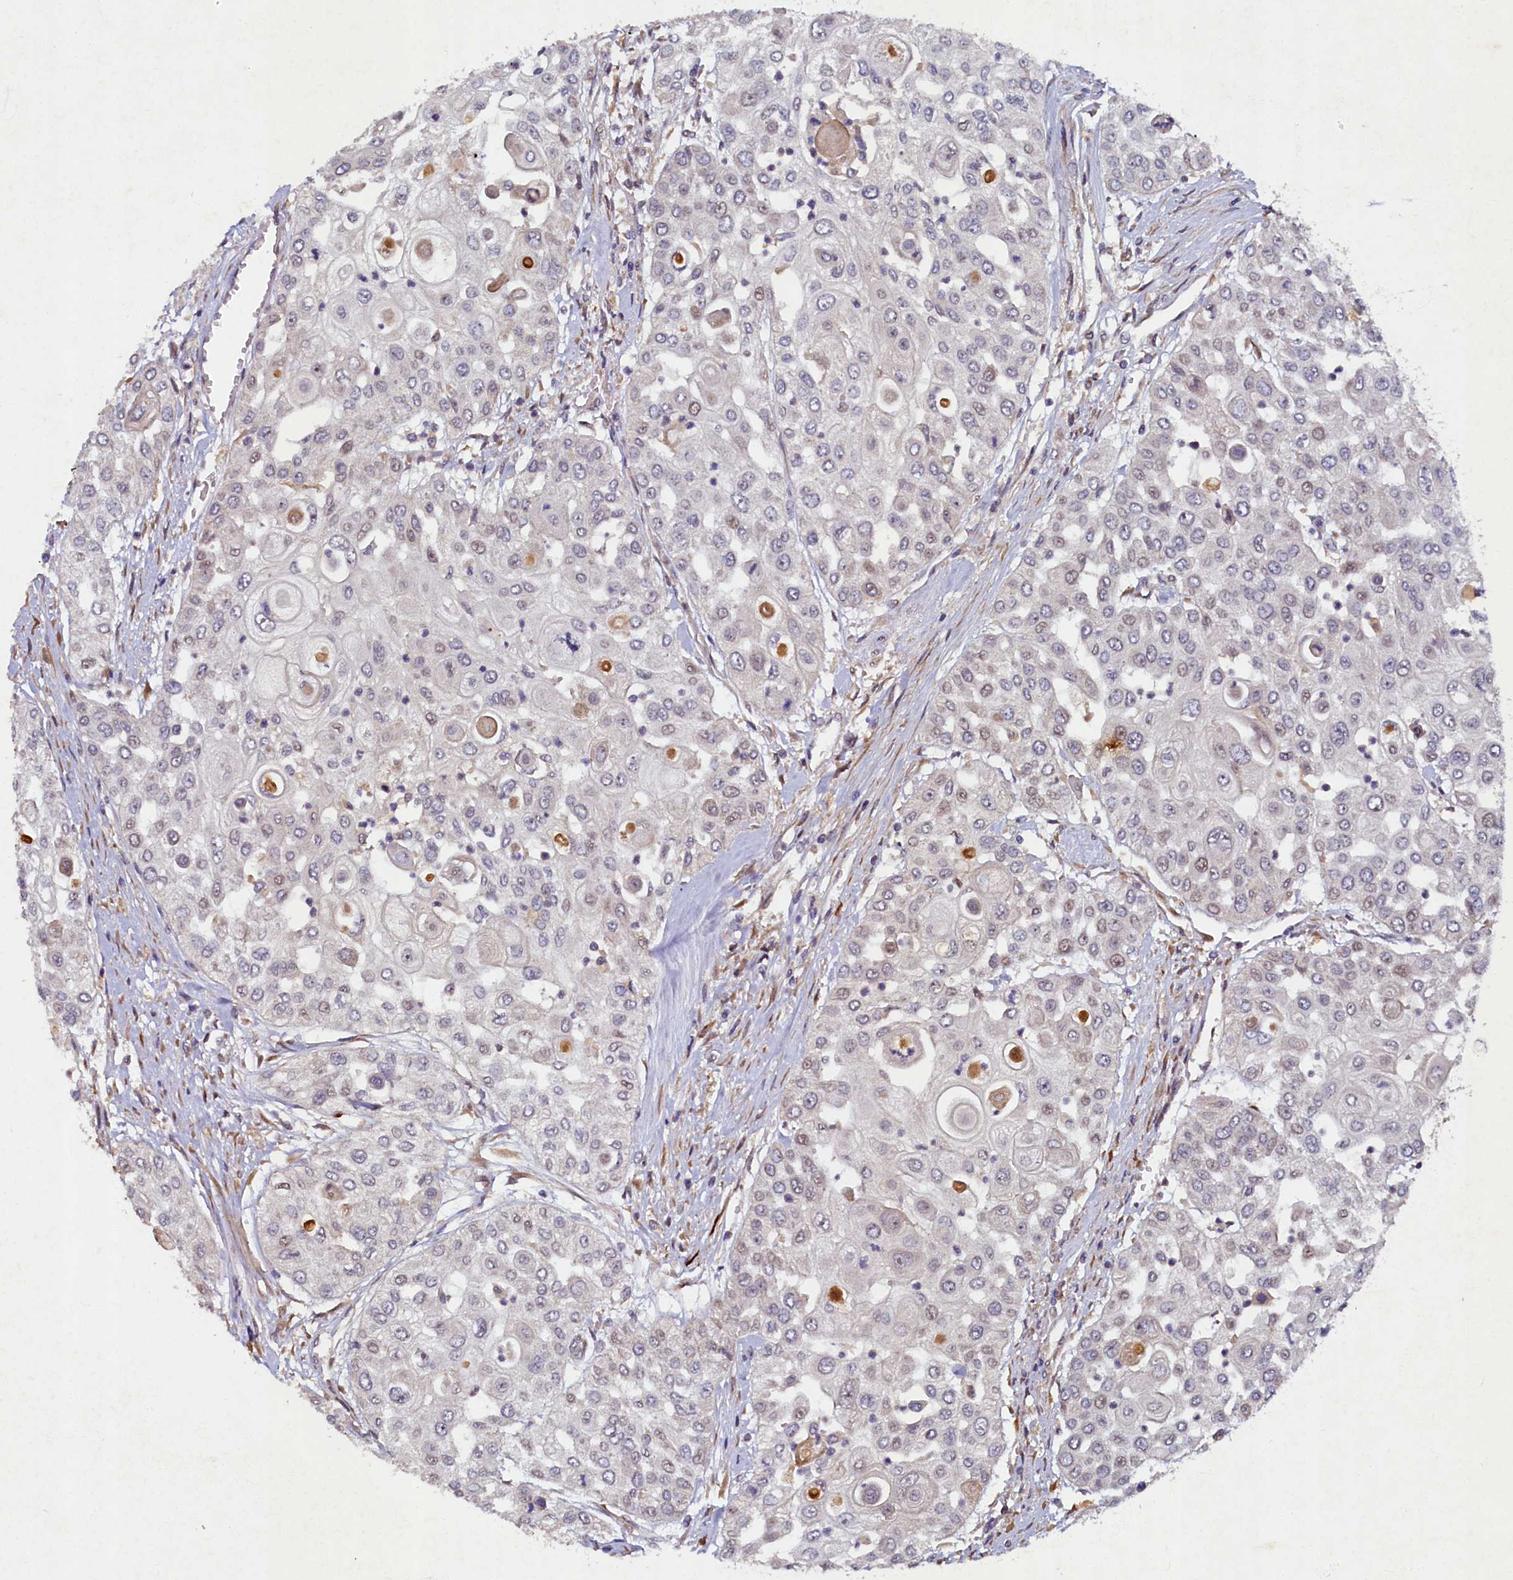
{"staining": {"intensity": "negative", "quantity": "none", "location": "none"}, "tissue": "urothelial cancer", "cell_type": "Tumor cells", "image_type": "cancer", "snomed": [{"axis": "morphology", "description": "Urothelial carcinoma, High grade"}, {"axis": "topography", "description": "Urinary bladder"}], "caption": "DAB immunohistochemical staining of human urothelial carcinoma (high-grade) reveals no significant expression in tumor cells. Brightfield microscopy of IHC stained with DAB (brown) and hematoxylin (blue), captured at high magnification.", "gene": "LATS2", "patient": {"sex": "female", "age": 79}}